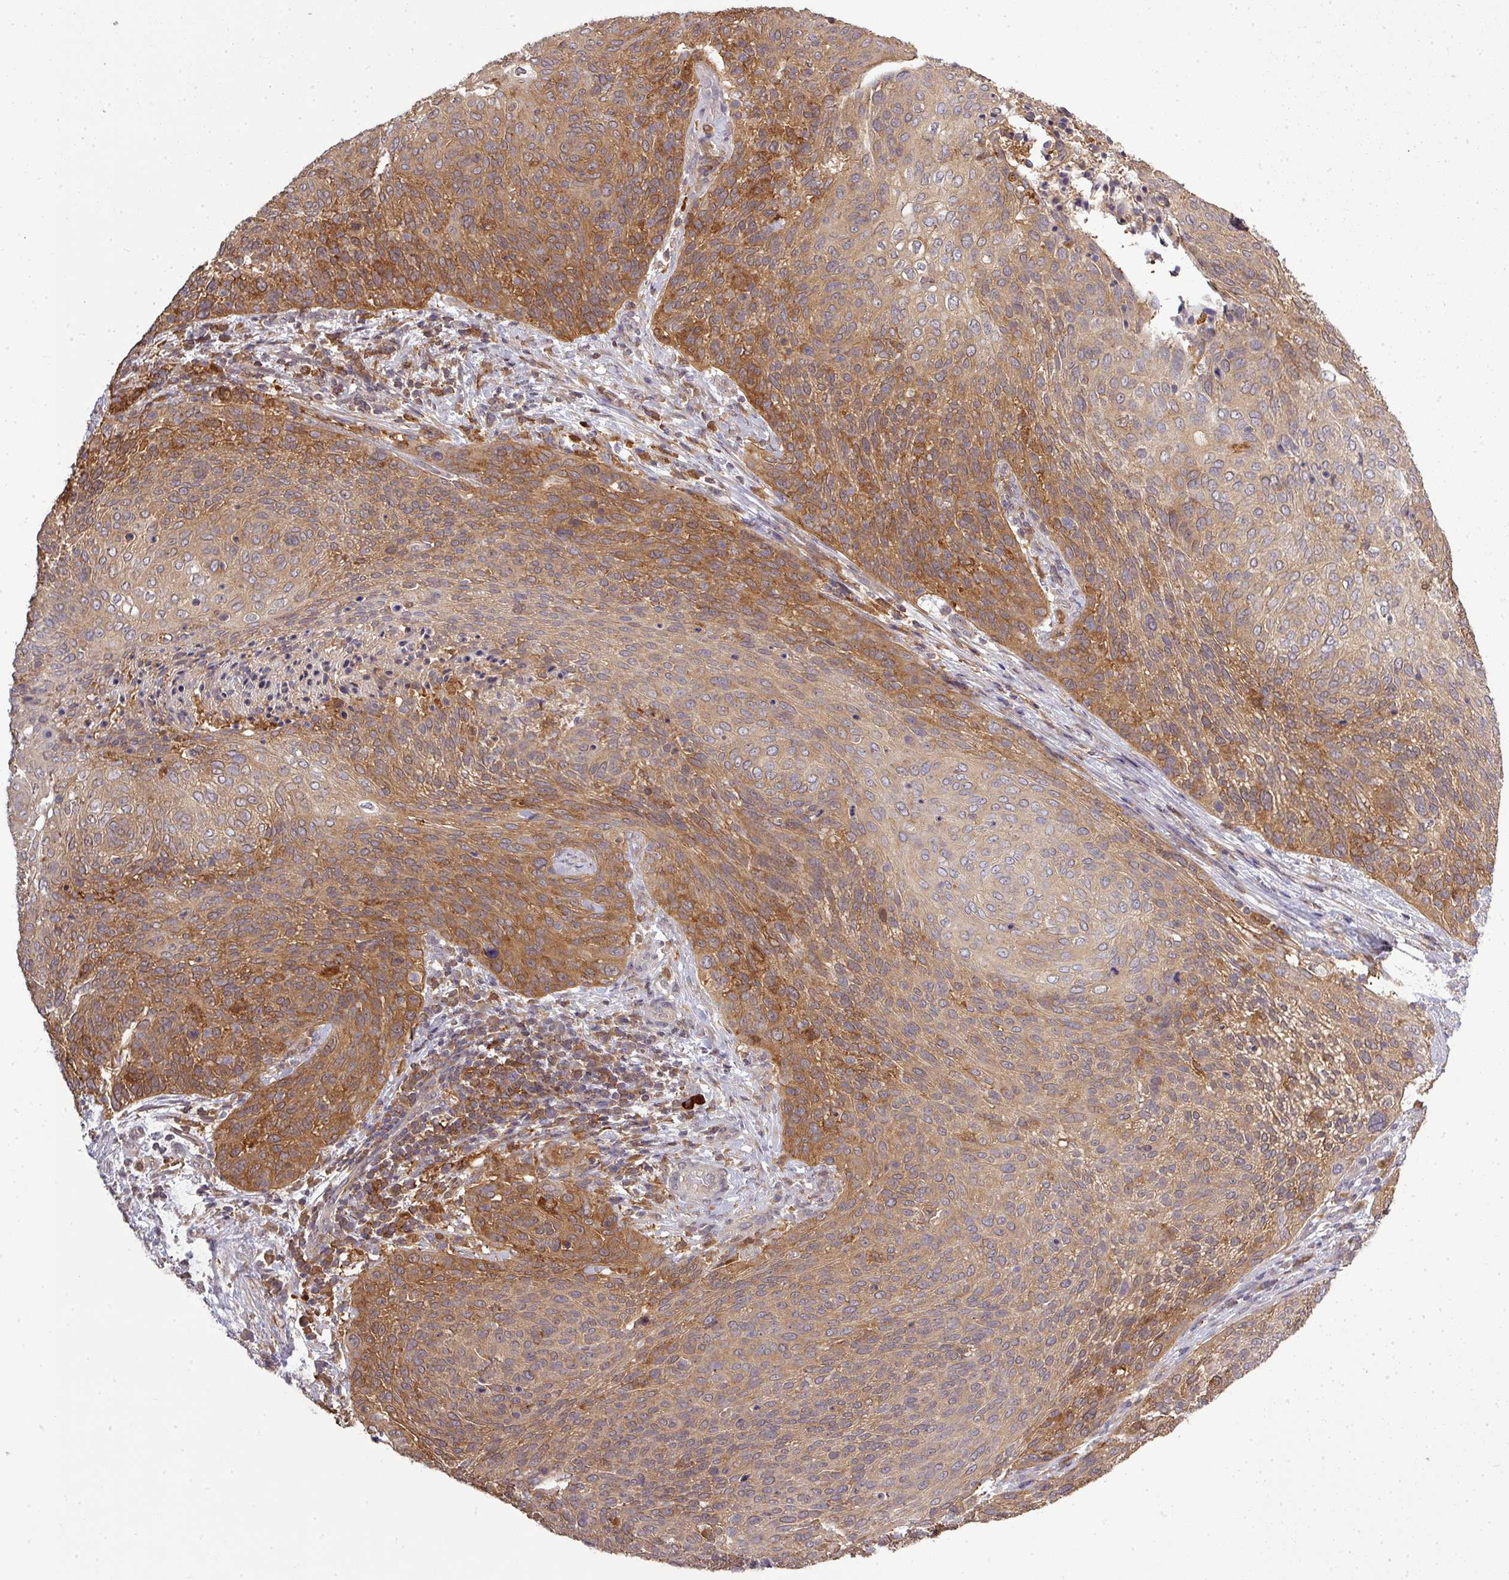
{"staining": {"intensity": "moderate", "quantity": ">75%", "location": "cytoplasmic/membranous"}, "tissue": "cervical cancer", "cell_type": "Tumor cells", "image_type": "cancer", "snomed": [{"axis": "morphology", "description": "Squamous cell carcinoma, NOS"}, {"axis": "topography", "description": "Cervix"}], "caption": "Tumor cells demonstrate moderate cytoplasmic/membranous positivity in about >75% of cells in cervical cancer.", "gene": "STAT5A", "patient": {"sex": "female", "age": 31}}